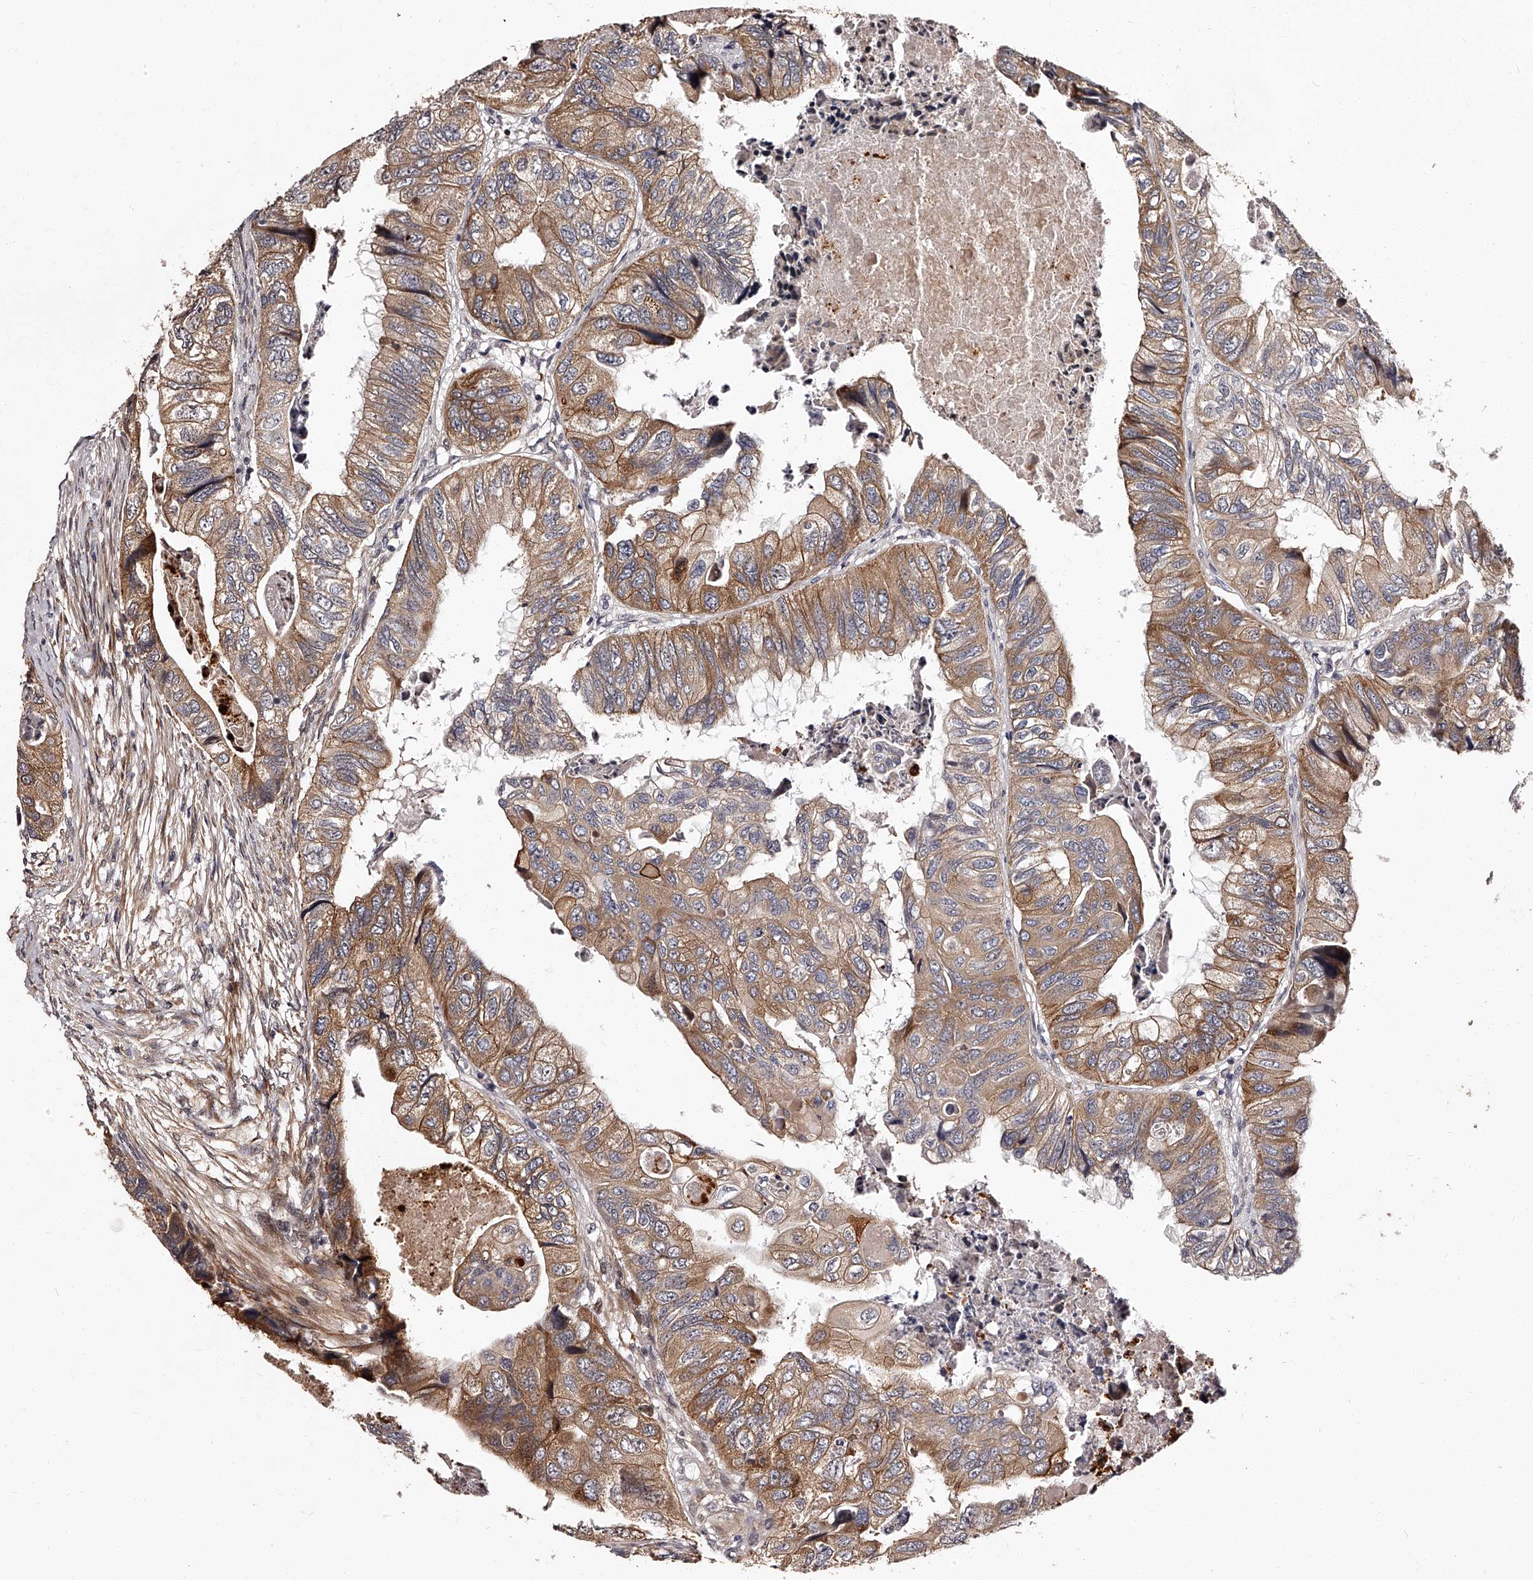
{"staining": {"intensity": "strong", "quantity": "25%-75%", "location": "cytoplasmic/membranous"}, "tissue": "colorectal cancer", "cell_type": "Tumor cells", "image_type": "cancer", "snomed": [{"axis": "morphology", "description": "Adenocarcinoma, NOS"}, {"axis": "topography", "description": "Rectum"}], "caption": "Colorectal adenocarcinoma stained with a protein marker displays strong staining in tumor cells.", "gene": "RSC1A1", "patient": {"sex": "male", "age": 63}}